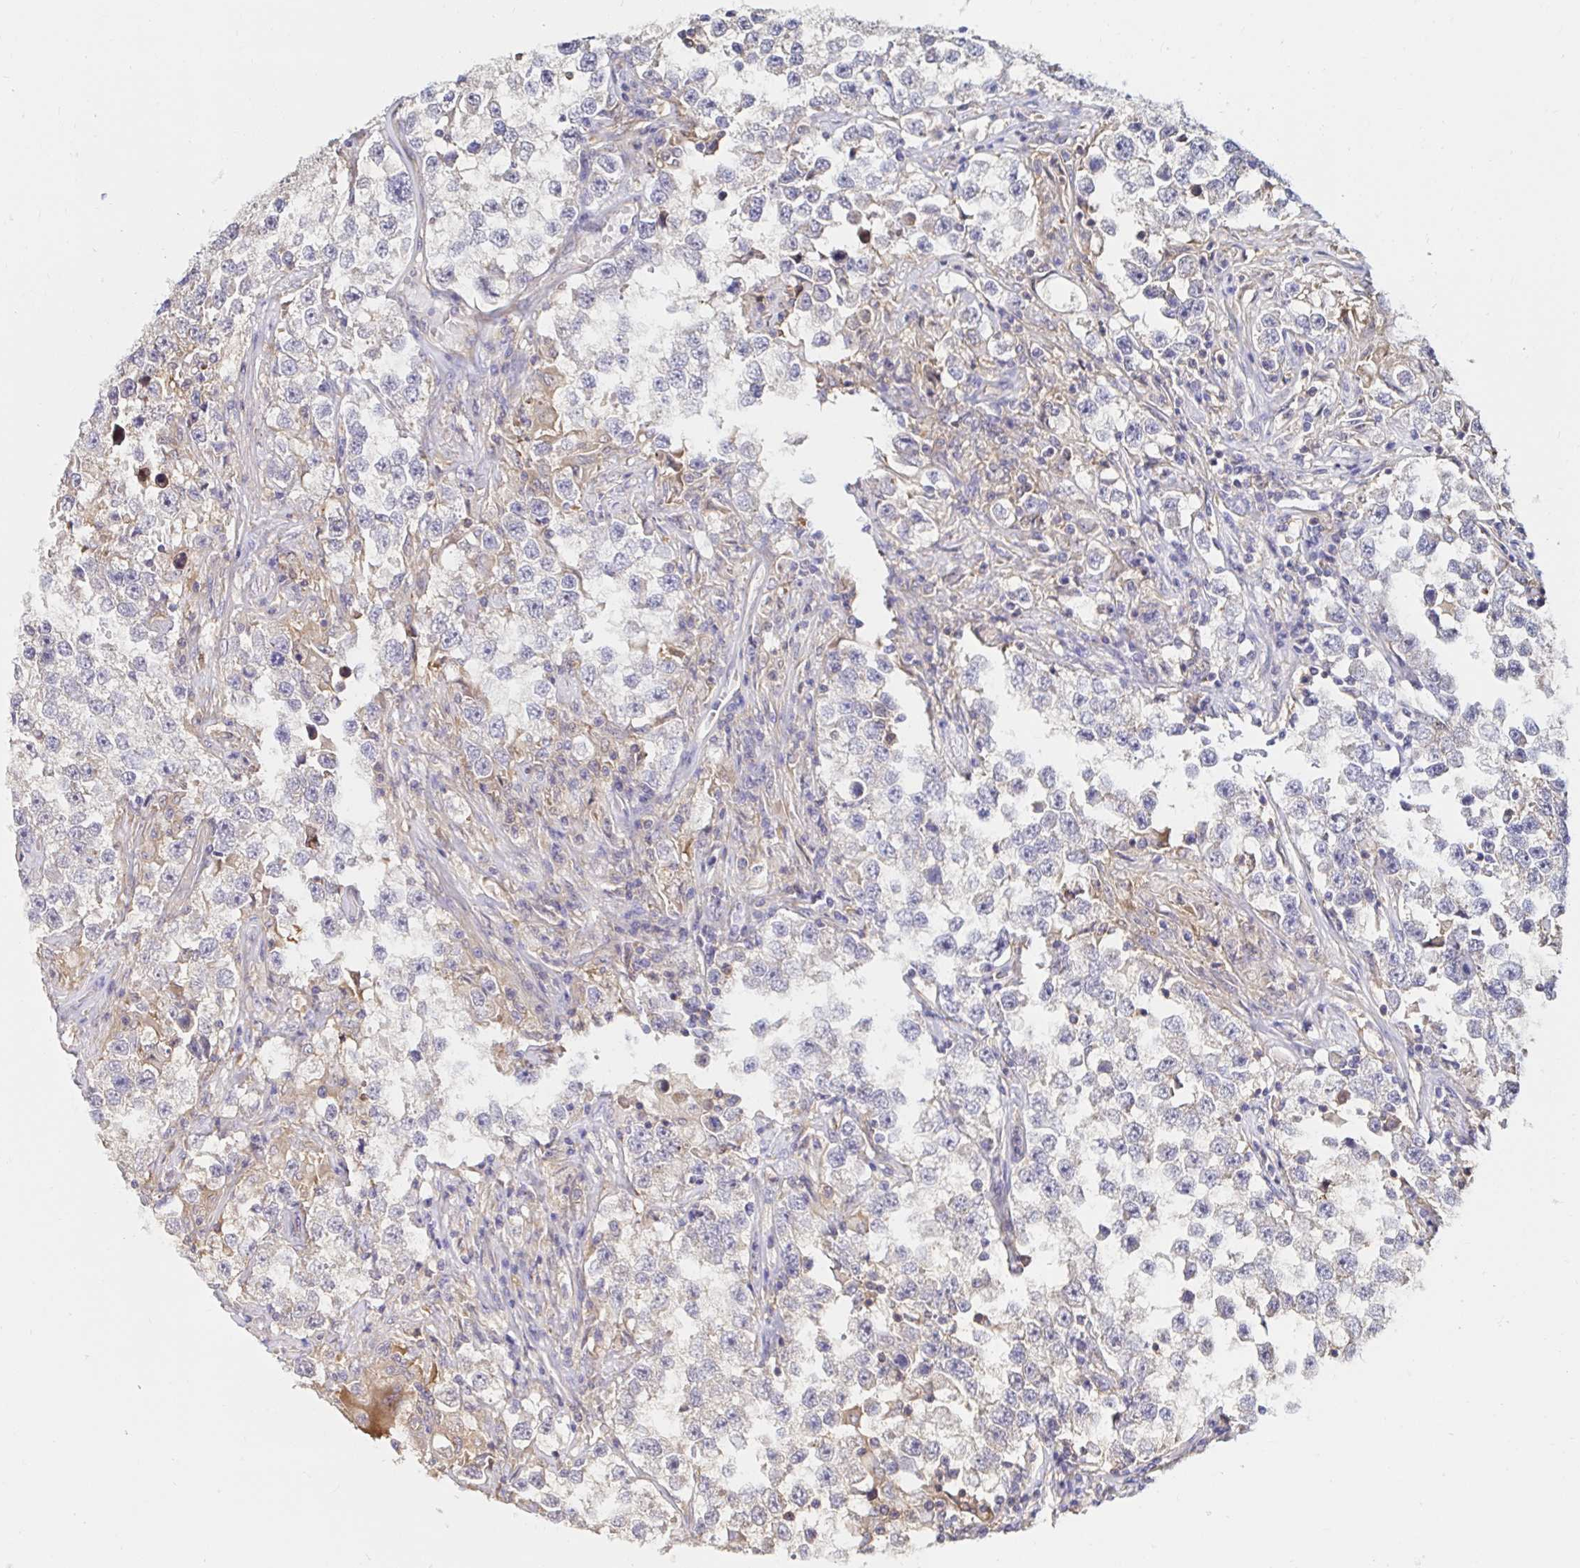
{"staining": {"intensity": "negative", "quantity": "none", "location": "none"}, "tissue": "testis cancer", "cell_type": "Tumor cells", "image_type": "cancer", "snomed": [{"axis": "morphology", "description": "Seminoma, NOS"}, {"axis": "topography", "description": "Testis"}], "caption": "Immunohistochemistry of testis seminoma exhibits no positivity in tumor cells.", "gene": "RSRP1", "patient": {"sex": "male", "age": 46}}